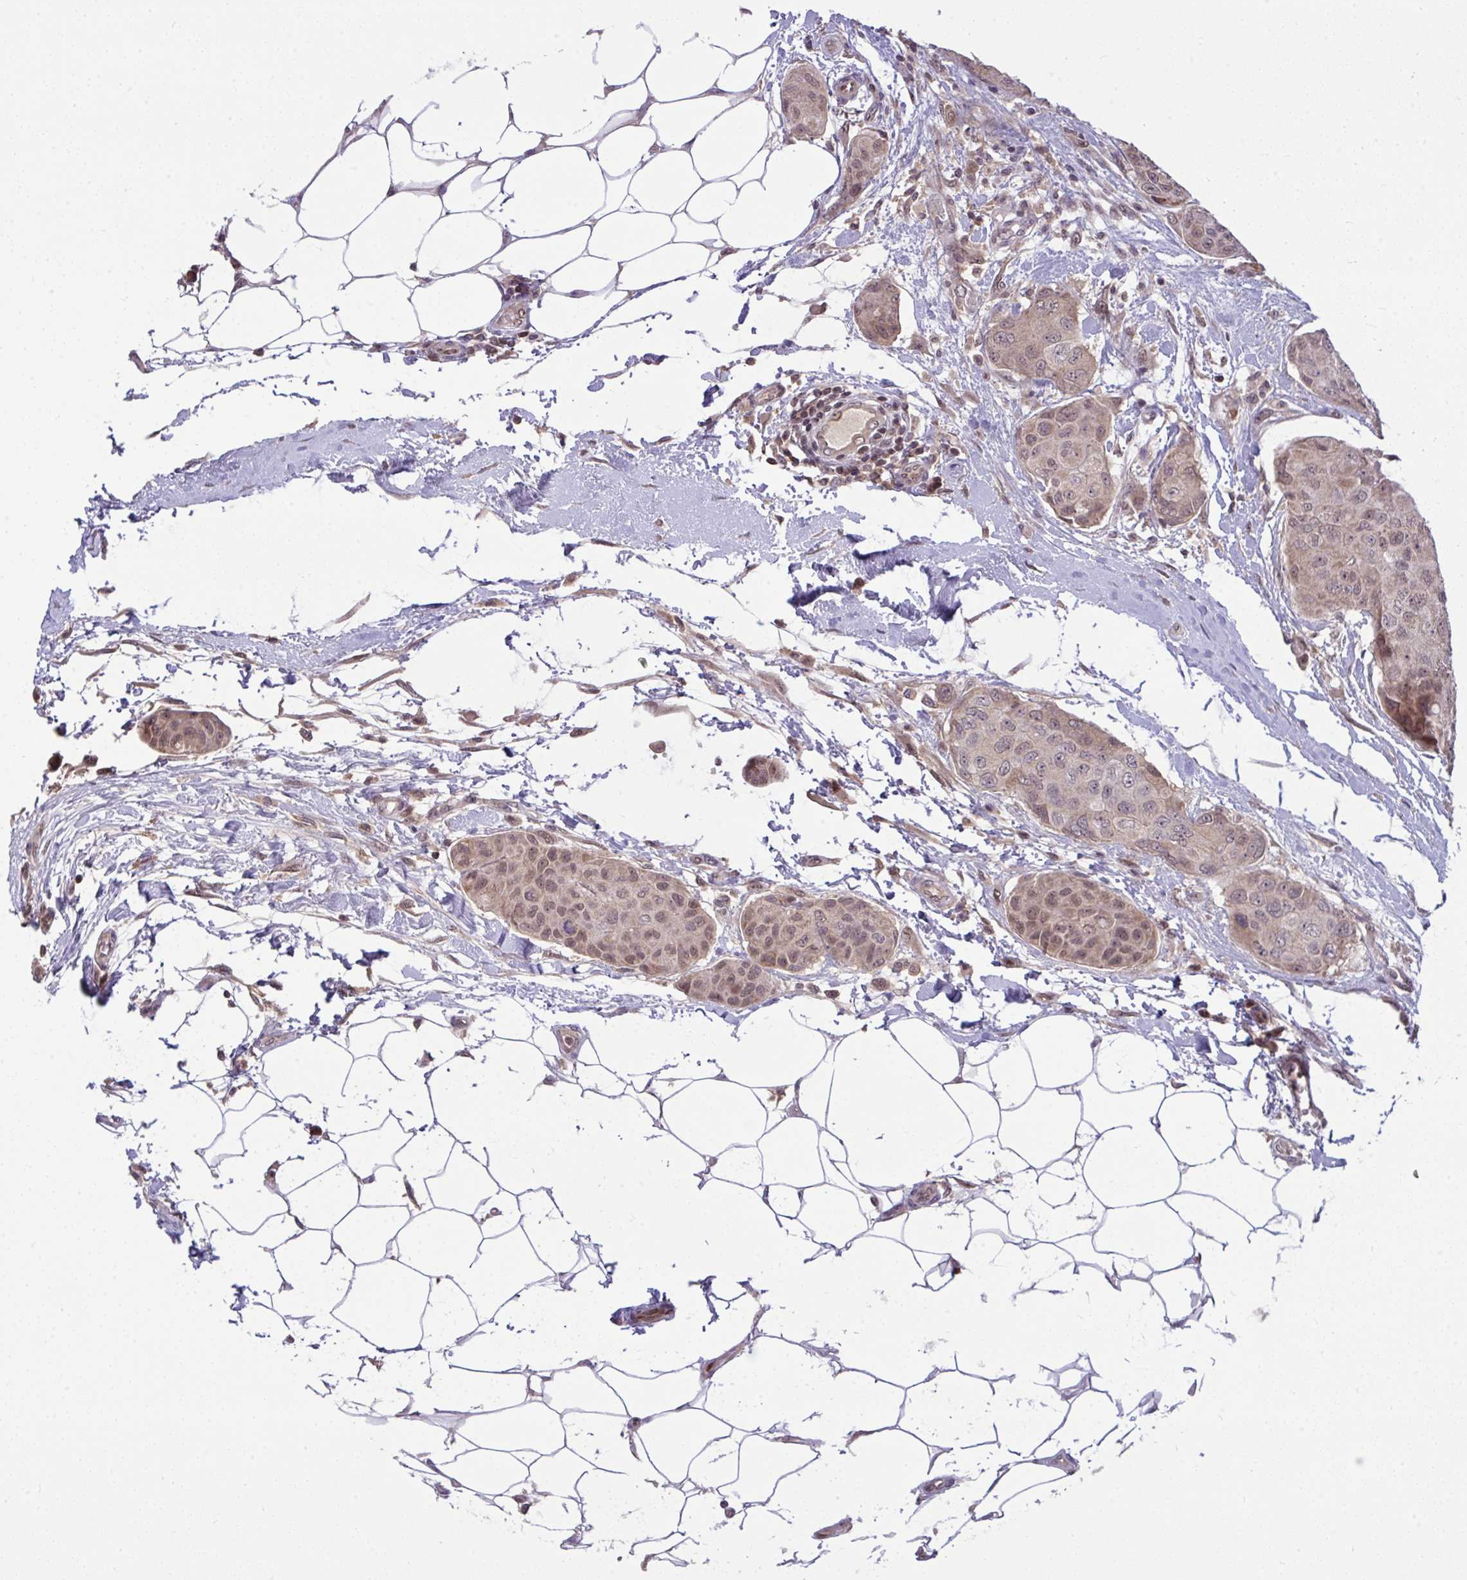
{"staining": {"intensity": "moderate", "quantity": ">75%", "location": "cytoplasmic/membranous,nuclear"}, "tissue": "breast cancer", "cell_type": "Tumor cells", "image_type": "cancer", "snomed": [{"axis": "morphology", "description": "Duct carcinoma"}, {"axis": "topography", "description": "Breast"}, {"axis": "topography", "description": "Lymph node"}], "caption": "A high-resolution image shows immunohistochemistry (IHC) staining of breast infiltrating ductal carcinoma, which reveals moderate cytoplasmic/membranous and nuclear staining in about >75% of tumor cells.", "gene": "KLF2", "patient": {"sex": "female", "age": 80}}